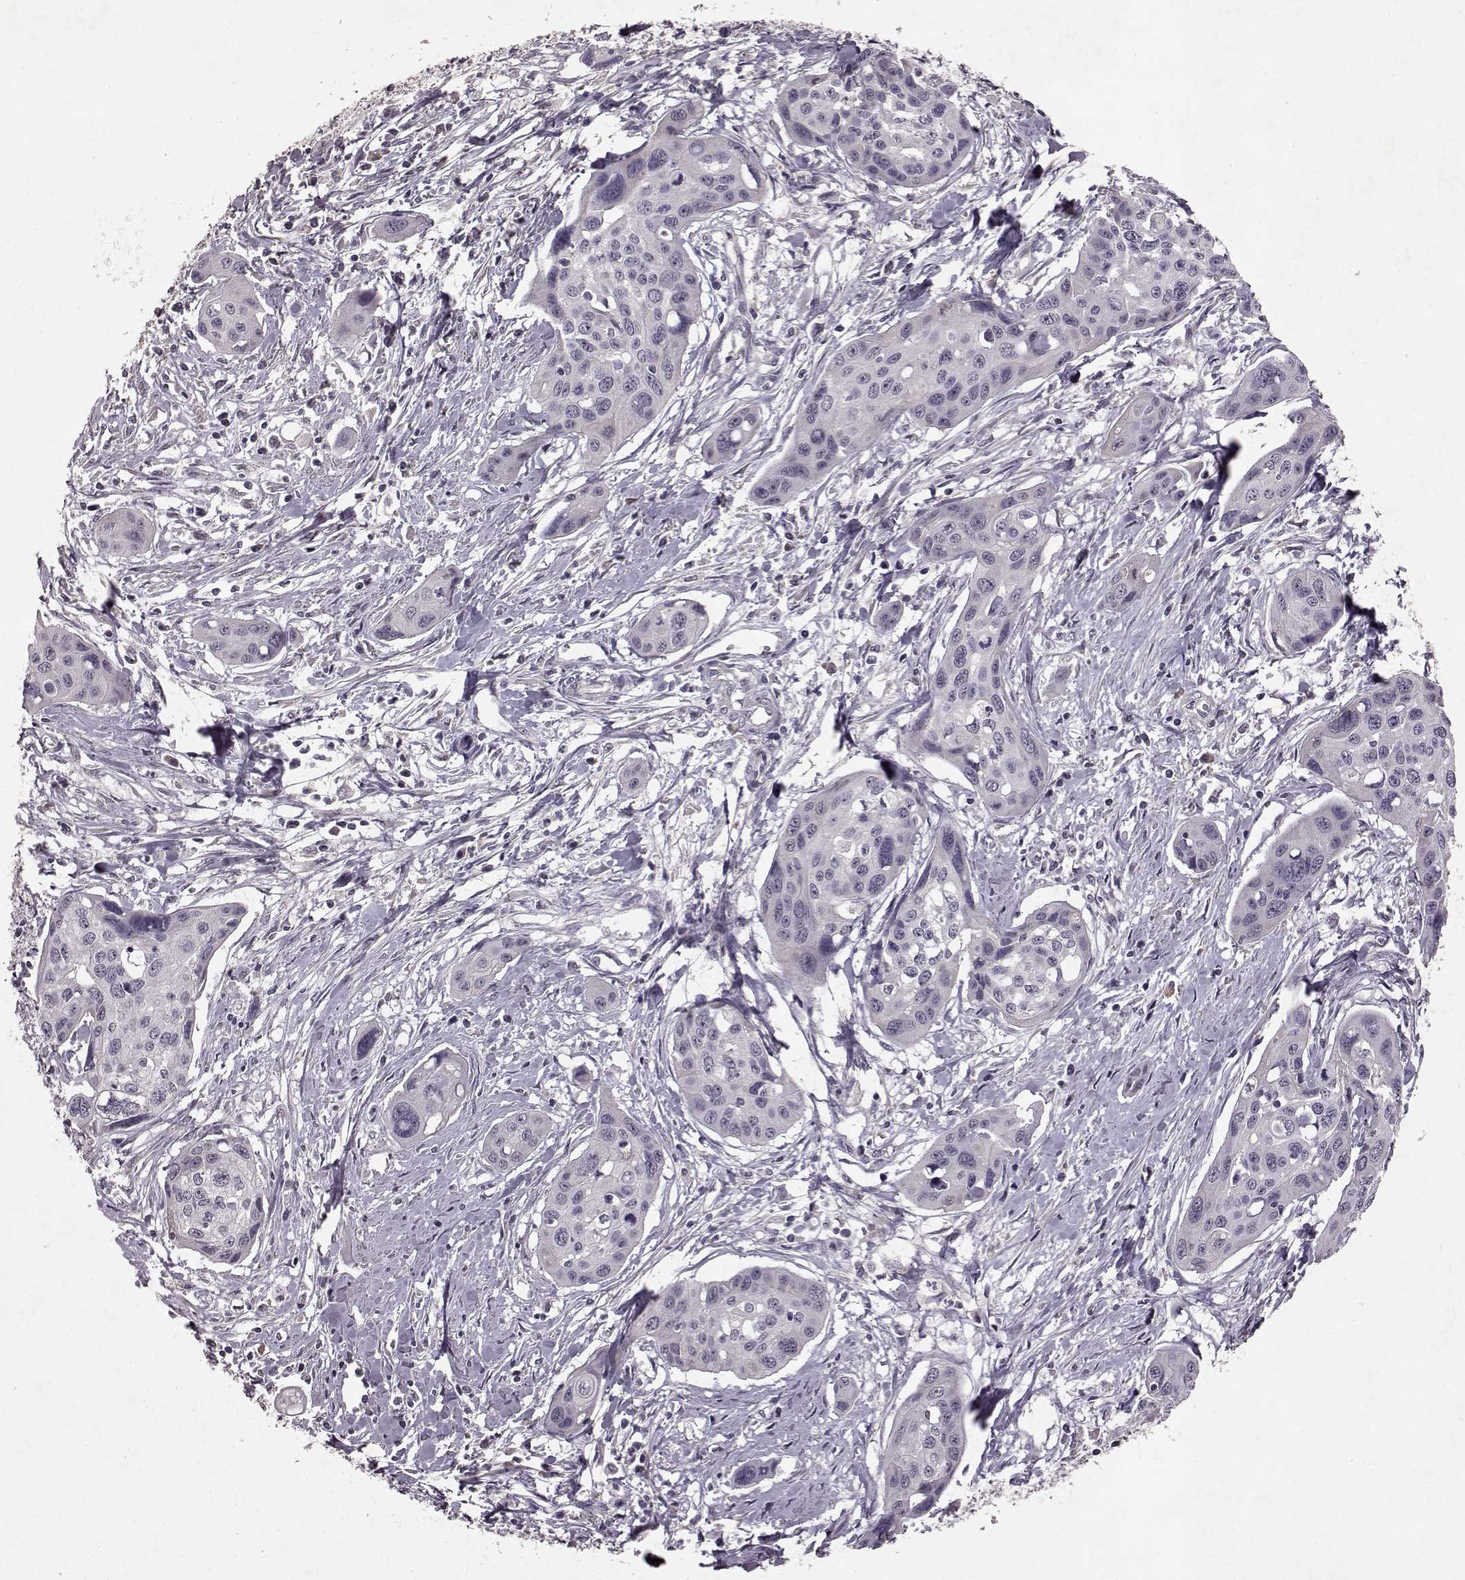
{"staining": {"intensity": "negative", "quantity": "none", "location": "none"}, "tissue": "cervical cancer", "cell_type": "Tumor cells", "image_type": "cancer", "snomed": [{"axis": "morphology", "description": "Squamous cell carcinoma, NOS"}, {"axis": "topography", "description": "Cervix"}], "caption": "Cervical cancer (squamous cell carcinoma) was stained to show a protein in brown. There is no significant expression in tumor cells.", "gene": "FRRS1L", "patient": {"sex": "female", "age": 31}}